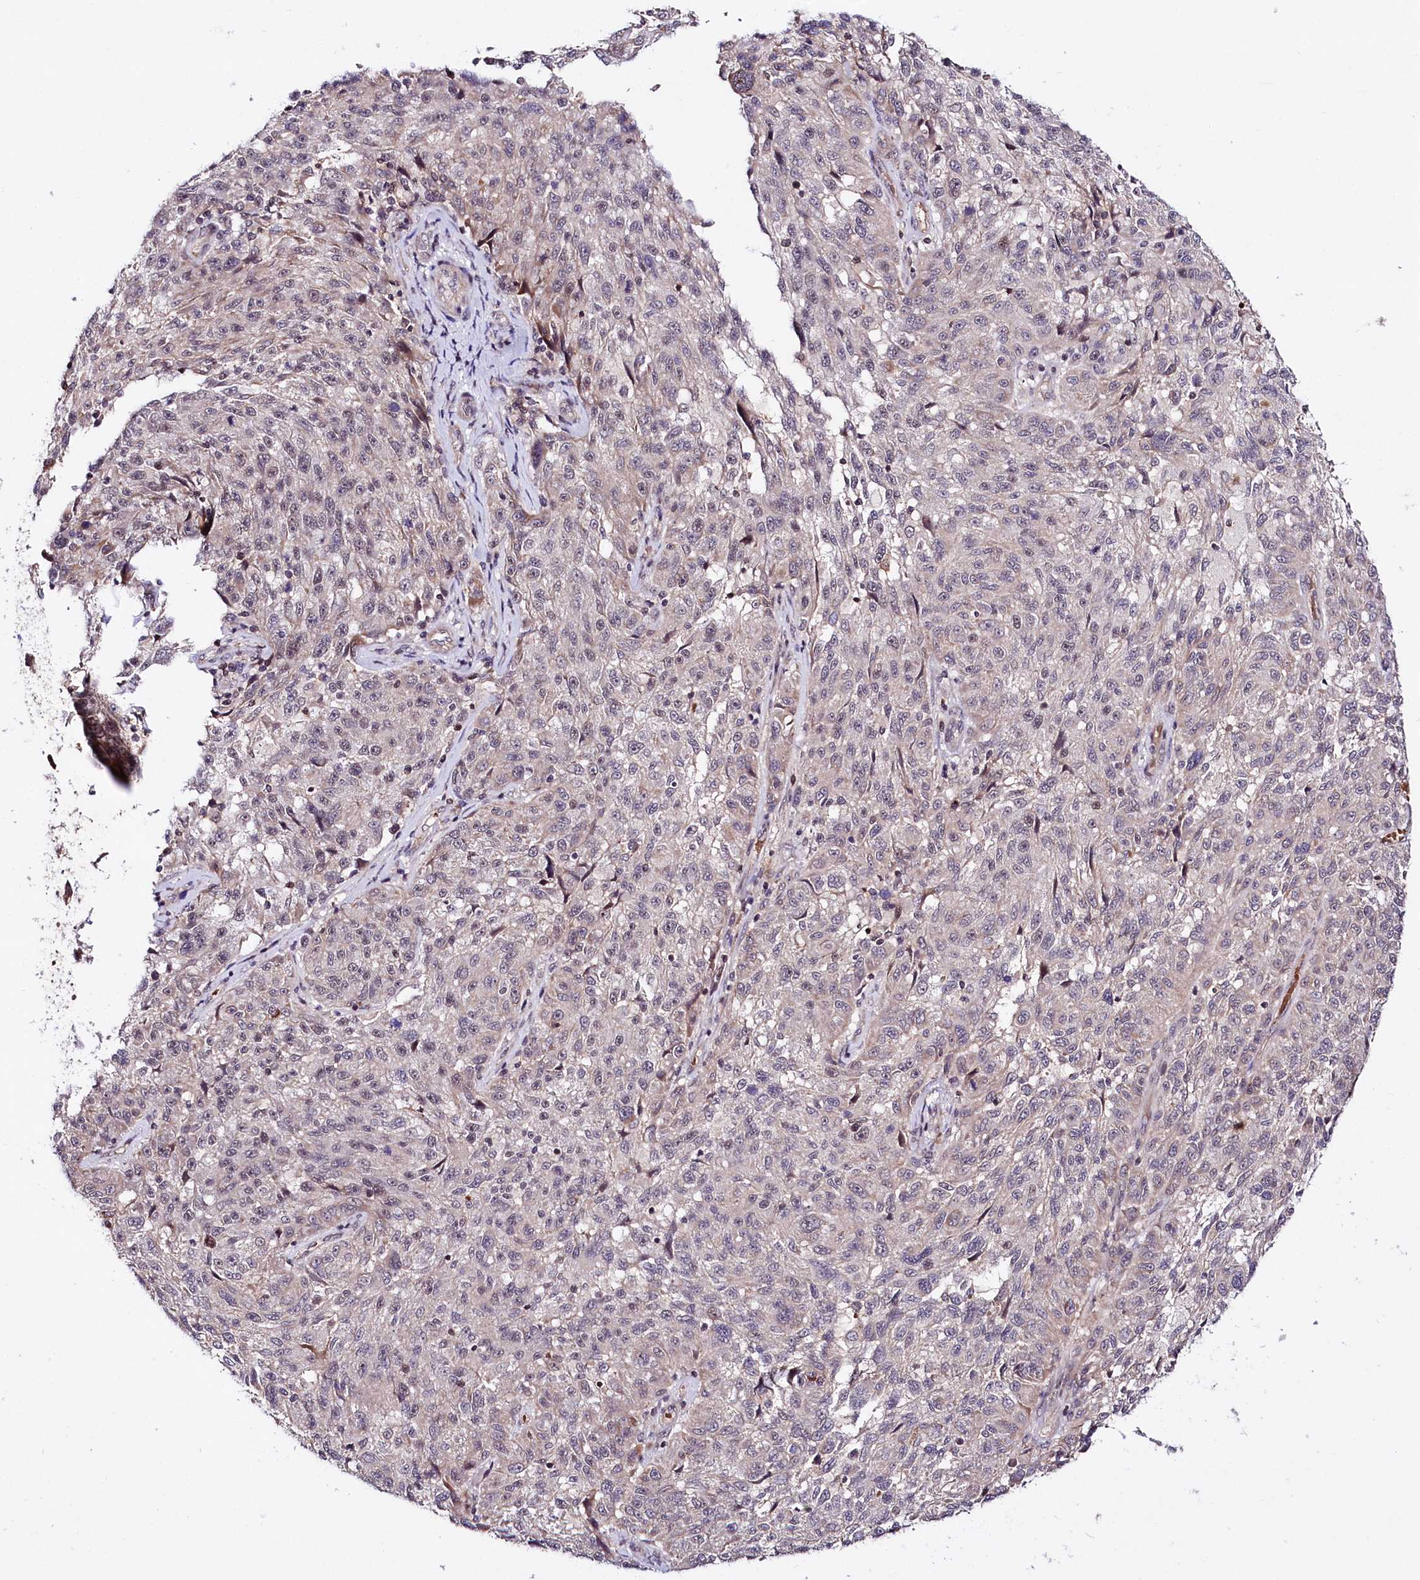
{"staining": {"intensity": "negative", "quantity": "none", "location": "none"}, "tissue": "melanoma", "cell_type": "Tumor cells", "image_type": "cancer", "snomed": [{"axis": "morphology", "description": "Malignant melanoma, NOS"}, {"axis": "topography", "description": "Skin"}], "caption": "Tumor cells show no significant protein positivity in malignant melanoma.", "gene": "TAFAZZIN", "patient": {"sex": "male", "age": 53}}